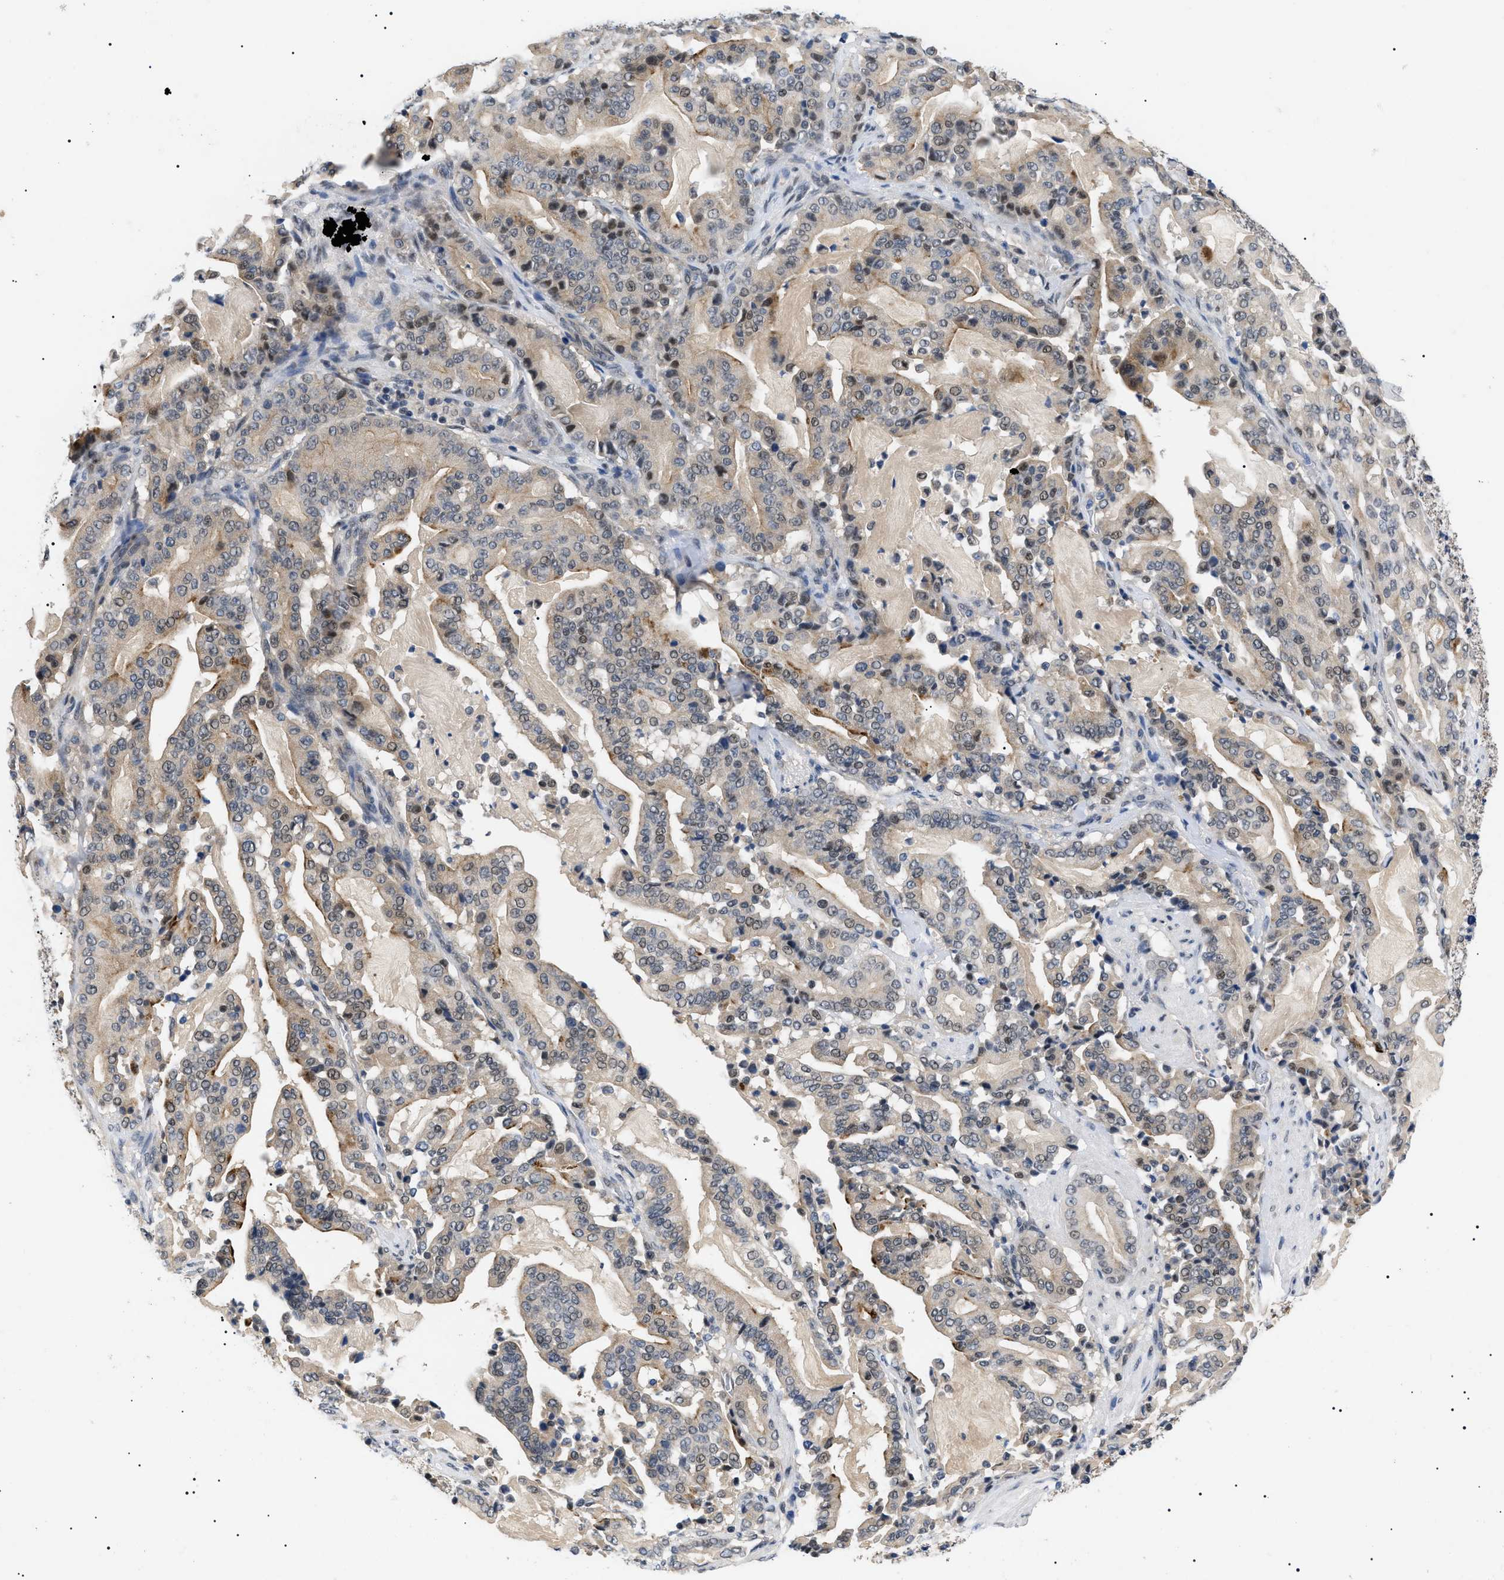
{"staining": {"intensity": "moderate", "quantity": ">75%", "location": "cytoplasmic/membranous"}, "tissue": "pancreatic cancer", "cell_type": "Tumor cells", "image_type": "cancer", "snomed": [{"axis": "morphology", "description": "Adenocarcinoma, NOS"}, {"axis": "topography", "description": "Pancreas"}], "caption": "IHC histopathology image of human pancreatic cancer stained for a protein (brown), which exhibits medium levels of moderate cytoplasmic/membranous positivity in about >75% of tumor cells.", "gene": "GARRE1", "patient": {"sex": "male", "age": 63}}